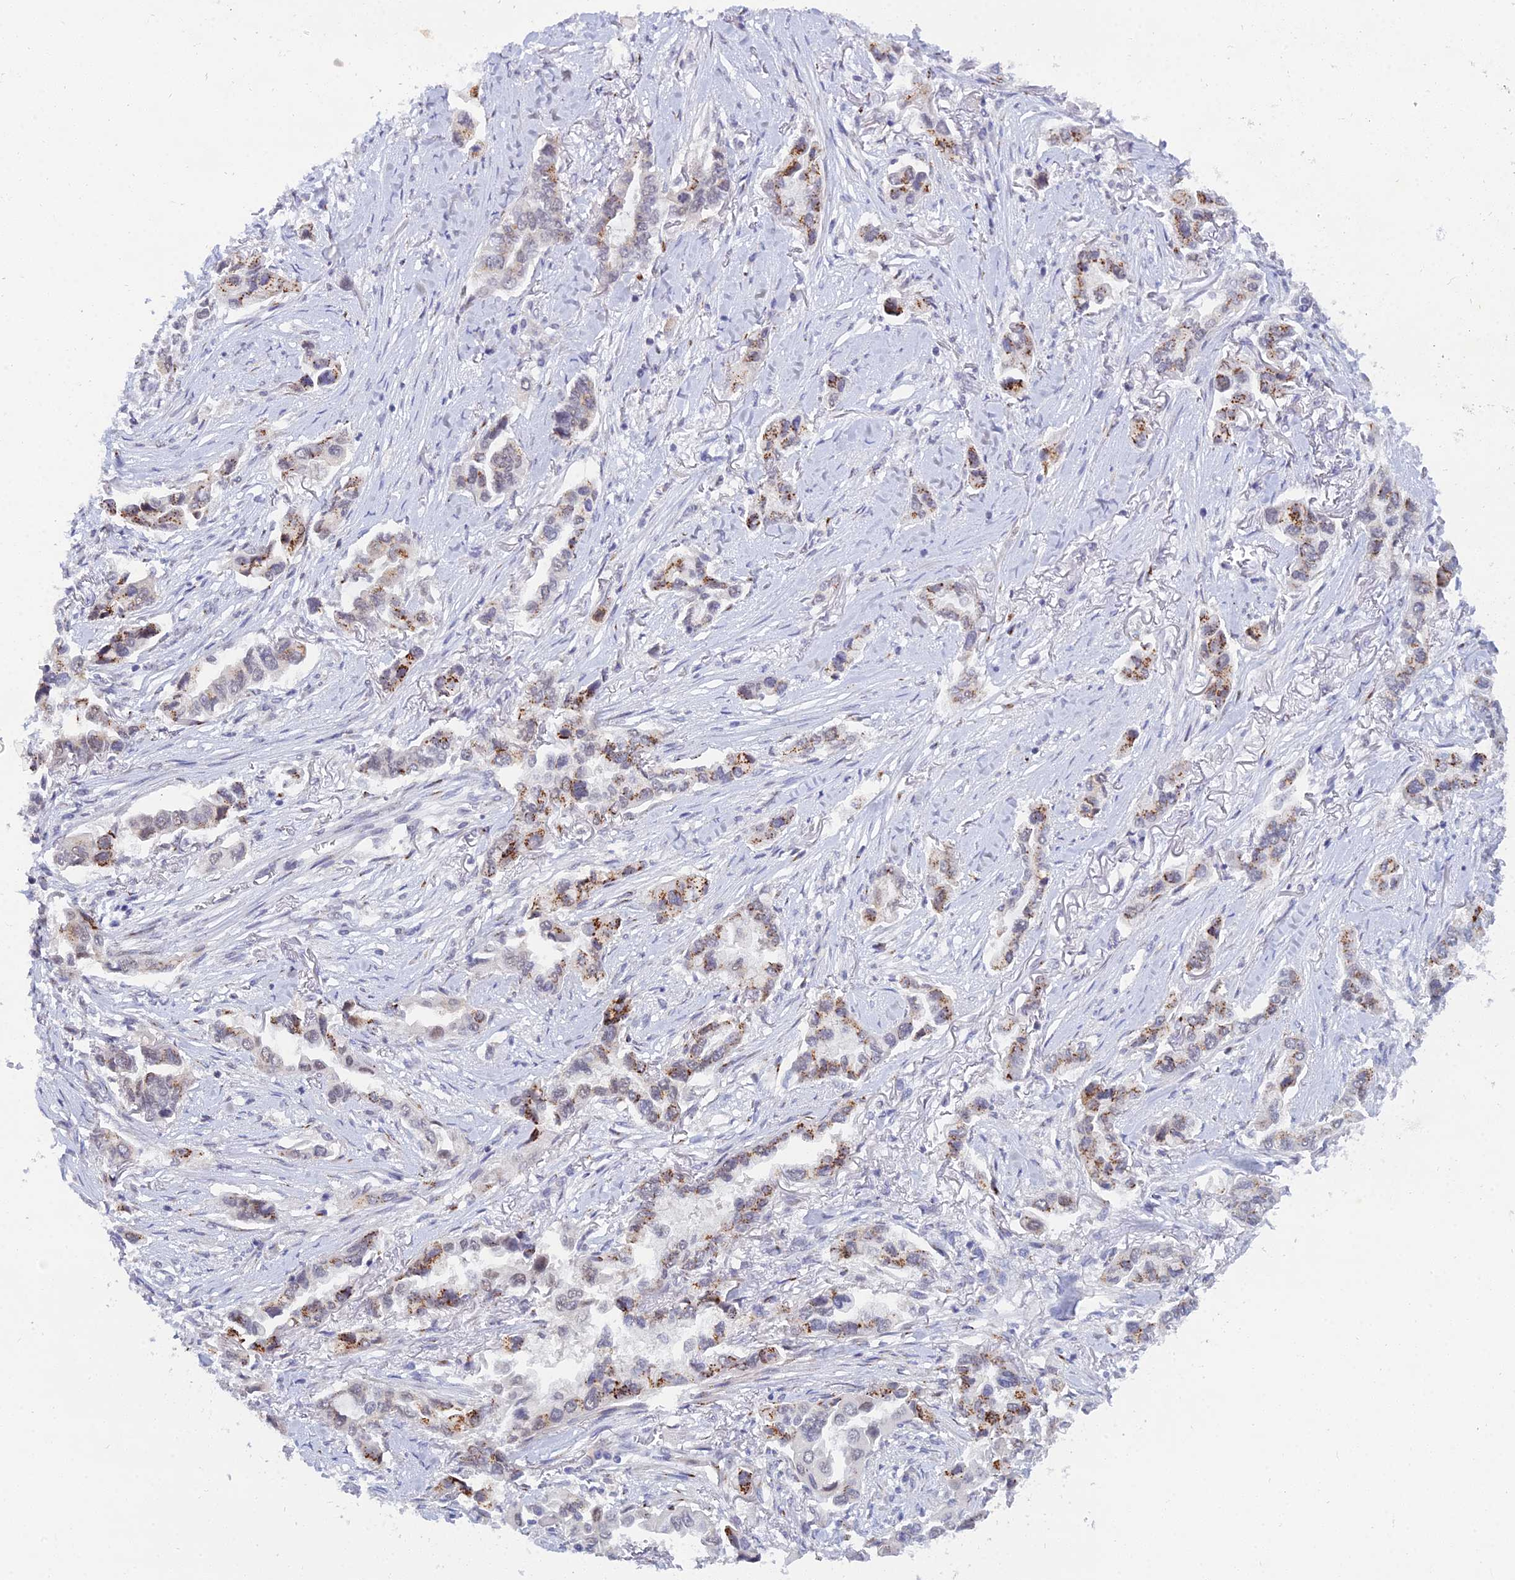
{"staining": {"intensity": "strong", "quantity": "25%-75%", "location": "cytoplasmic/membranous"}, "tissue": "lung cancer", "cell_type": "Tumor cells", "image_type": "cancer", "snomed": [{"axis": "morphology", "description": "Adenocarcinoma, NOS"}, {"axis": "topography", "description": "Lung"}], "caption": "DAB immunohistochemical staining of human lung cancer (adenocarcinoma) demonstrates strong cytoplasmic/membranous protein expression in about 25%-75% of tumor cells. Immunohistochemistry stains the protein of interest in brown and the nuclei are stained blue.", "gene": "THOC3", "patient": {"sex": "female", "age": 76}}